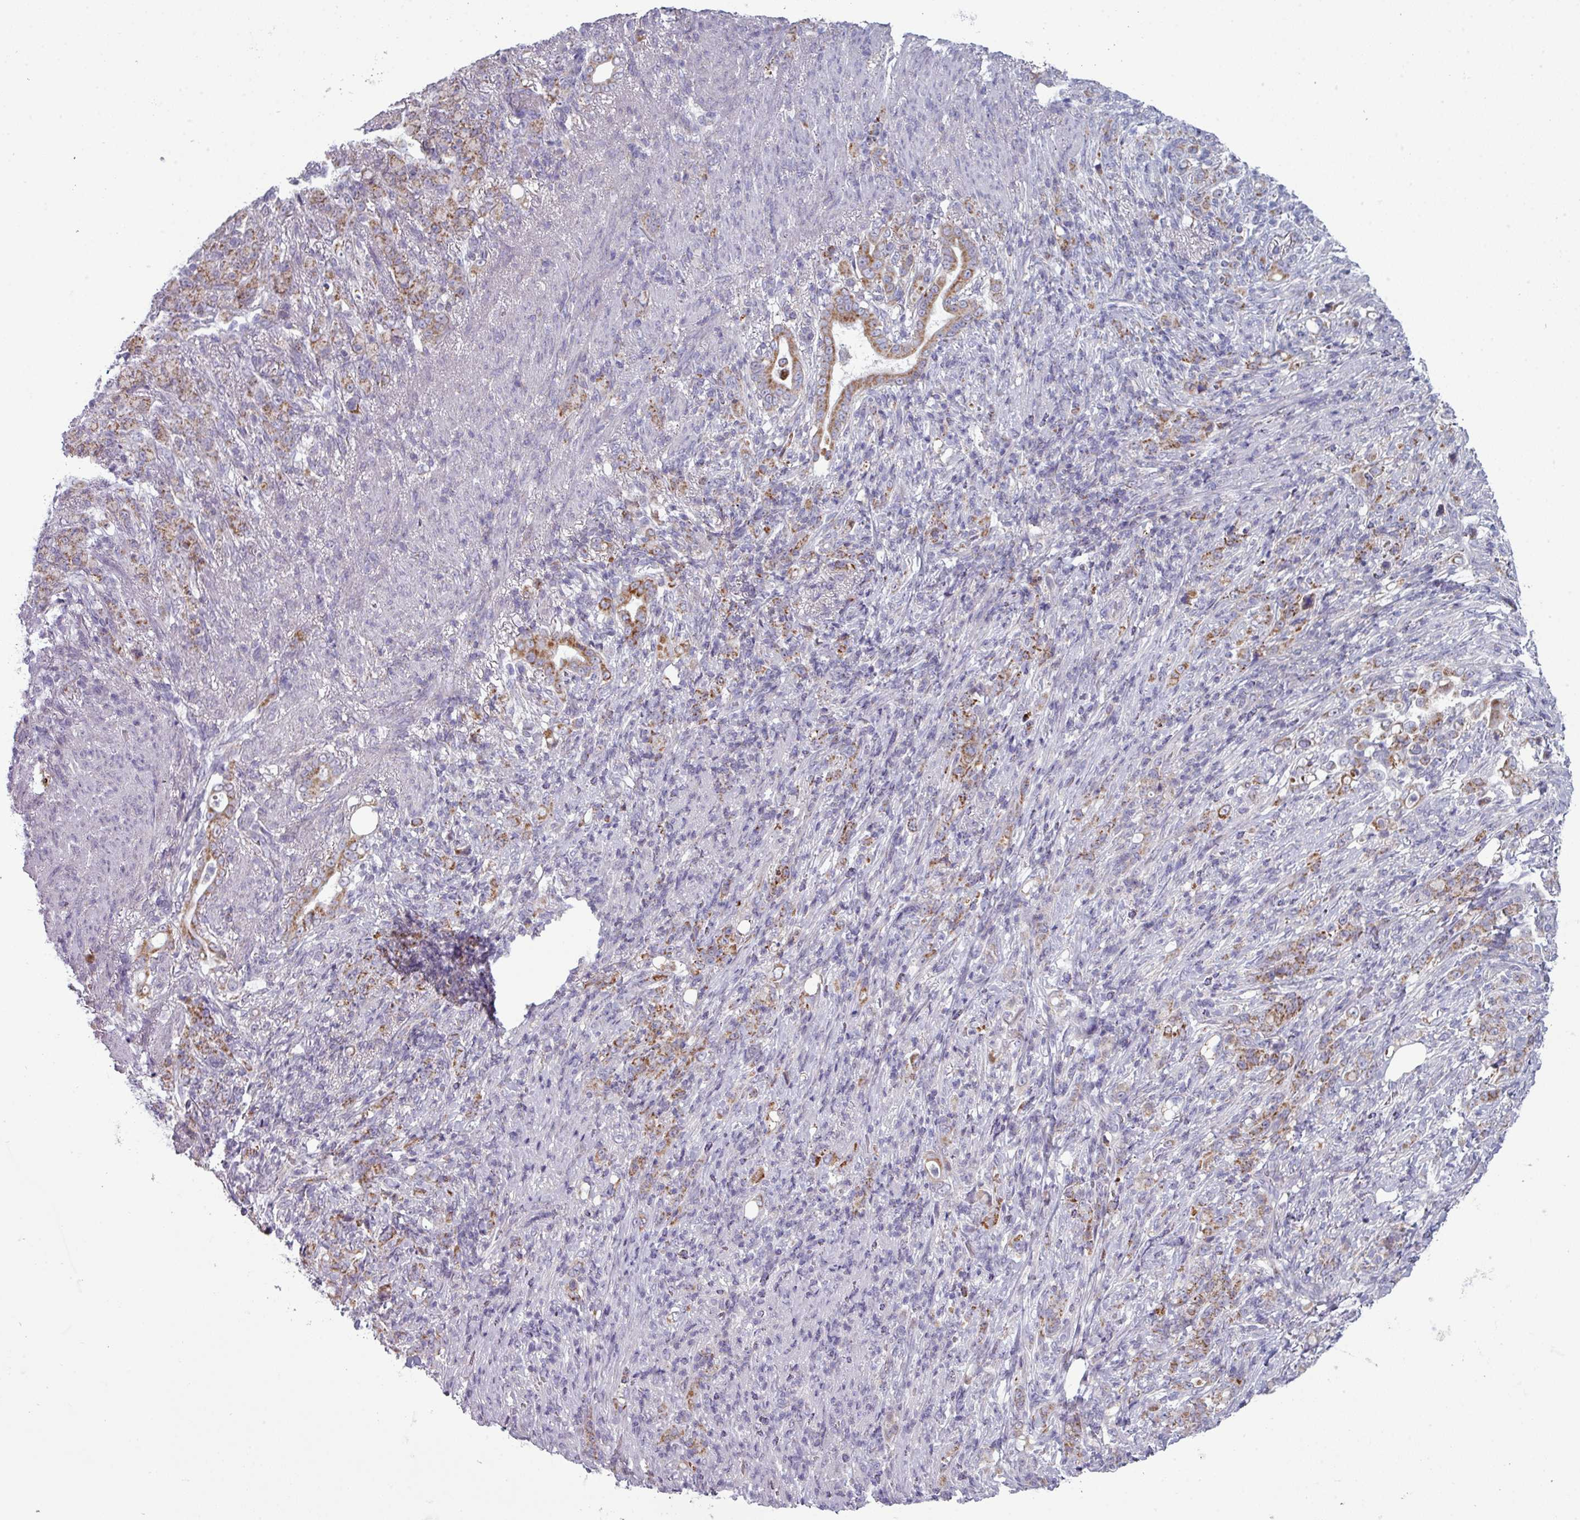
{"staining": {"intensity": "moderate", "quantity": ">75%", "location": "cytoplasmic/membranous"}, "tissue": "stomach cancer", "cell_type": "Tumor cells", "image_type": "cancer", "snomed": [{"axis": "morphology", "description": "Normal tissue, NOS"}, {"axis": "morphology", "description": "Adenocarcinoma, NOS"}, {"axis": "topography", "description": "Stomach"}], "caption": "Brown immunohistochemical staining in human stomach cancer exhibits moderate cytoplasmic/membranous expression in about >75% of tumor cells.", "gene": "ZNF615", "patient": {"sex": "female", "age": 79}}